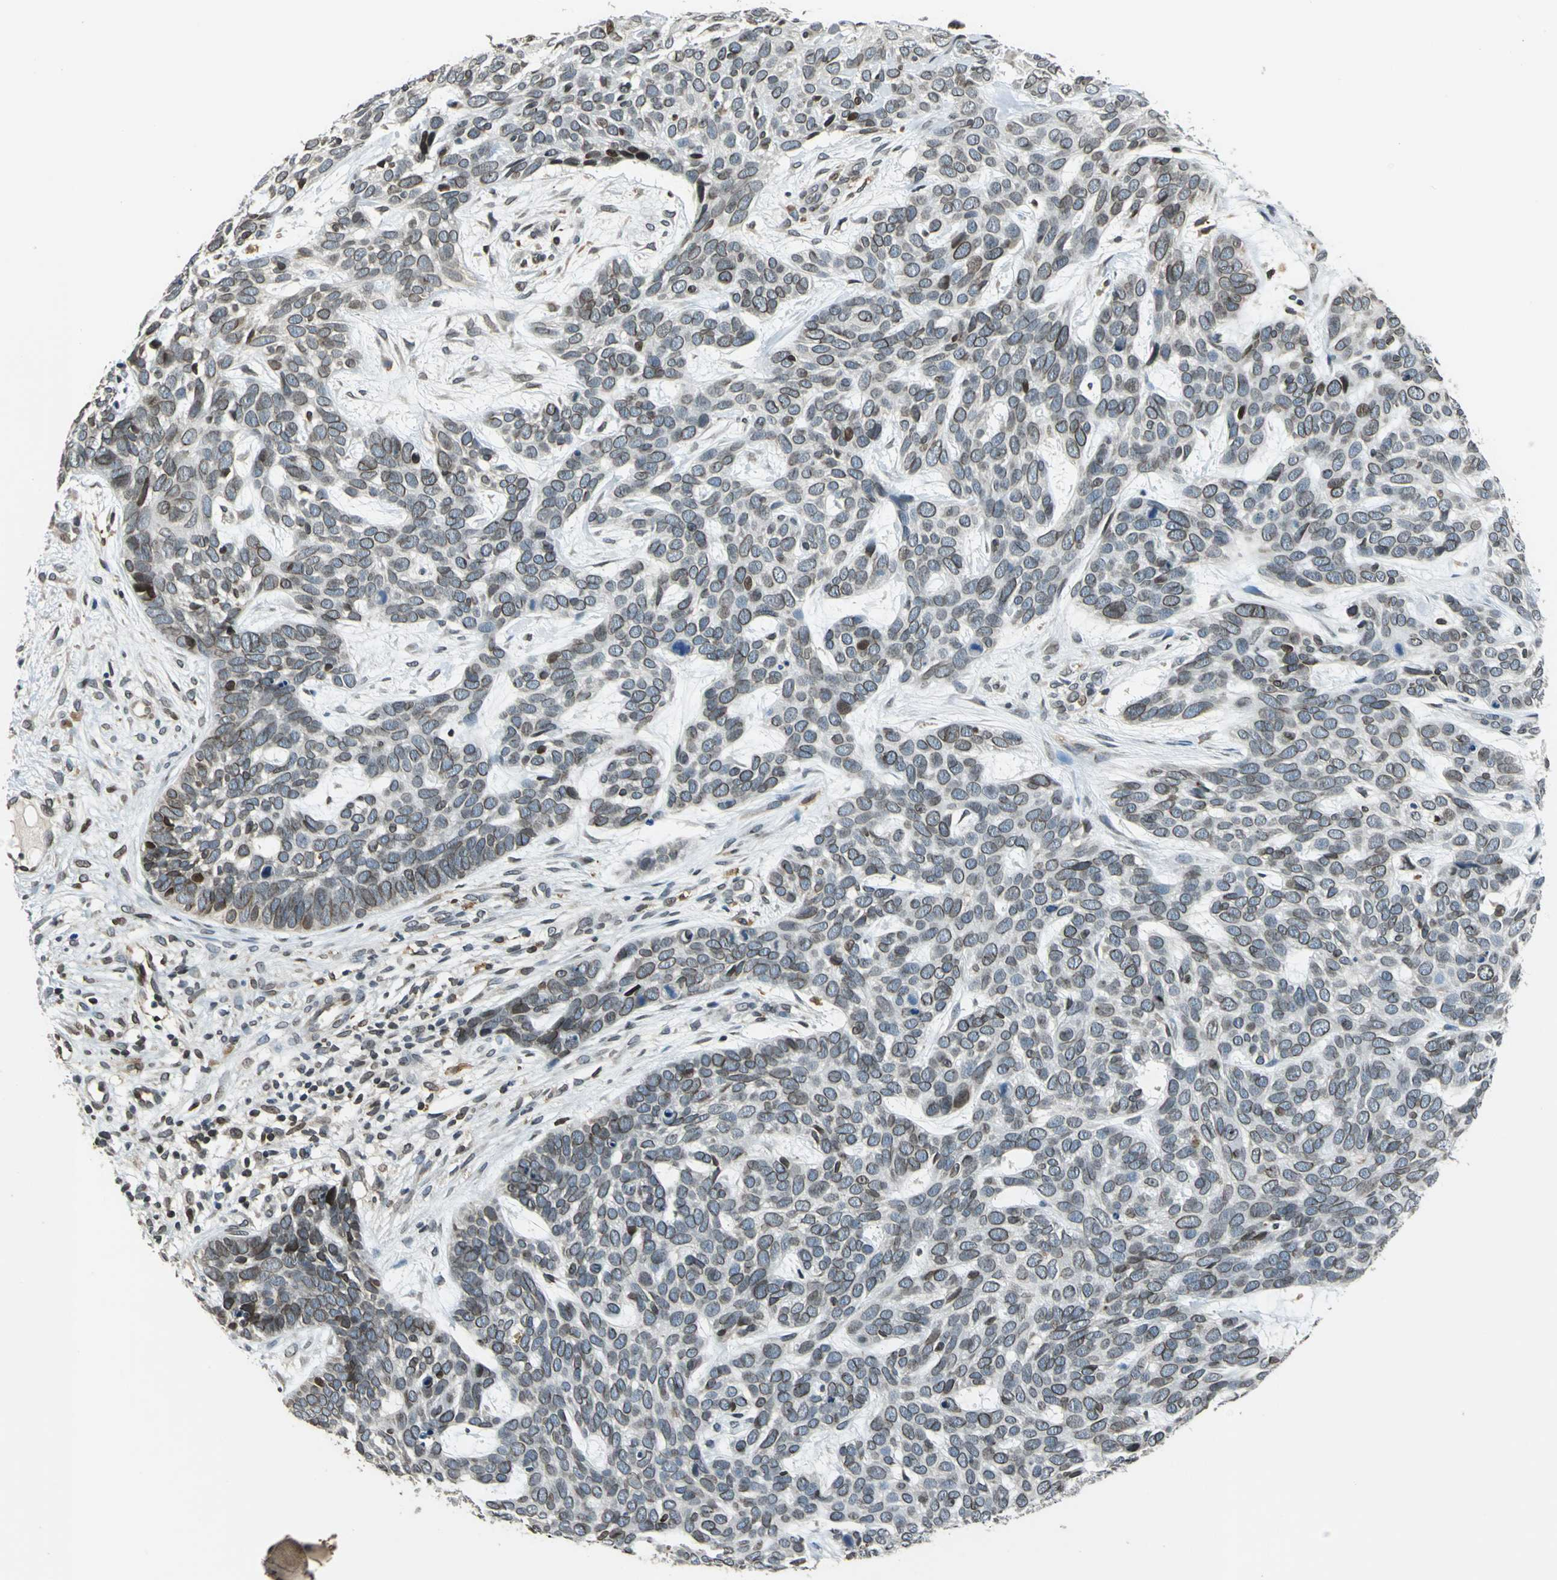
{"staining": {"intensity": "moderate", "quantity": ">75%", "location": "cytoplasmic/membranous,nuclear"}, "tissue": "skin cancer", "cell_type": "Tumor cells", "image_type": "cancer", "snomed": [{"axis": "morphology", "description": "Basal cell carcinoma"}, {"axis": "topography", "description": "Skin"}], "caption": "Protein staining shows moderate cytoplasmic/membranous and nuclear positivity in approximately >75% of tumor cells in skin cancer (basal cell carcinoma). The staining was performed using DAB (3,3'-diaminobenzidine) to visualize the protein expression in brown, while the nuclei were stained in blue with hematoxylin (Magnification: 20x).", "gene": "BRIP1", "patient": {"sex": "male", "age": 87}}